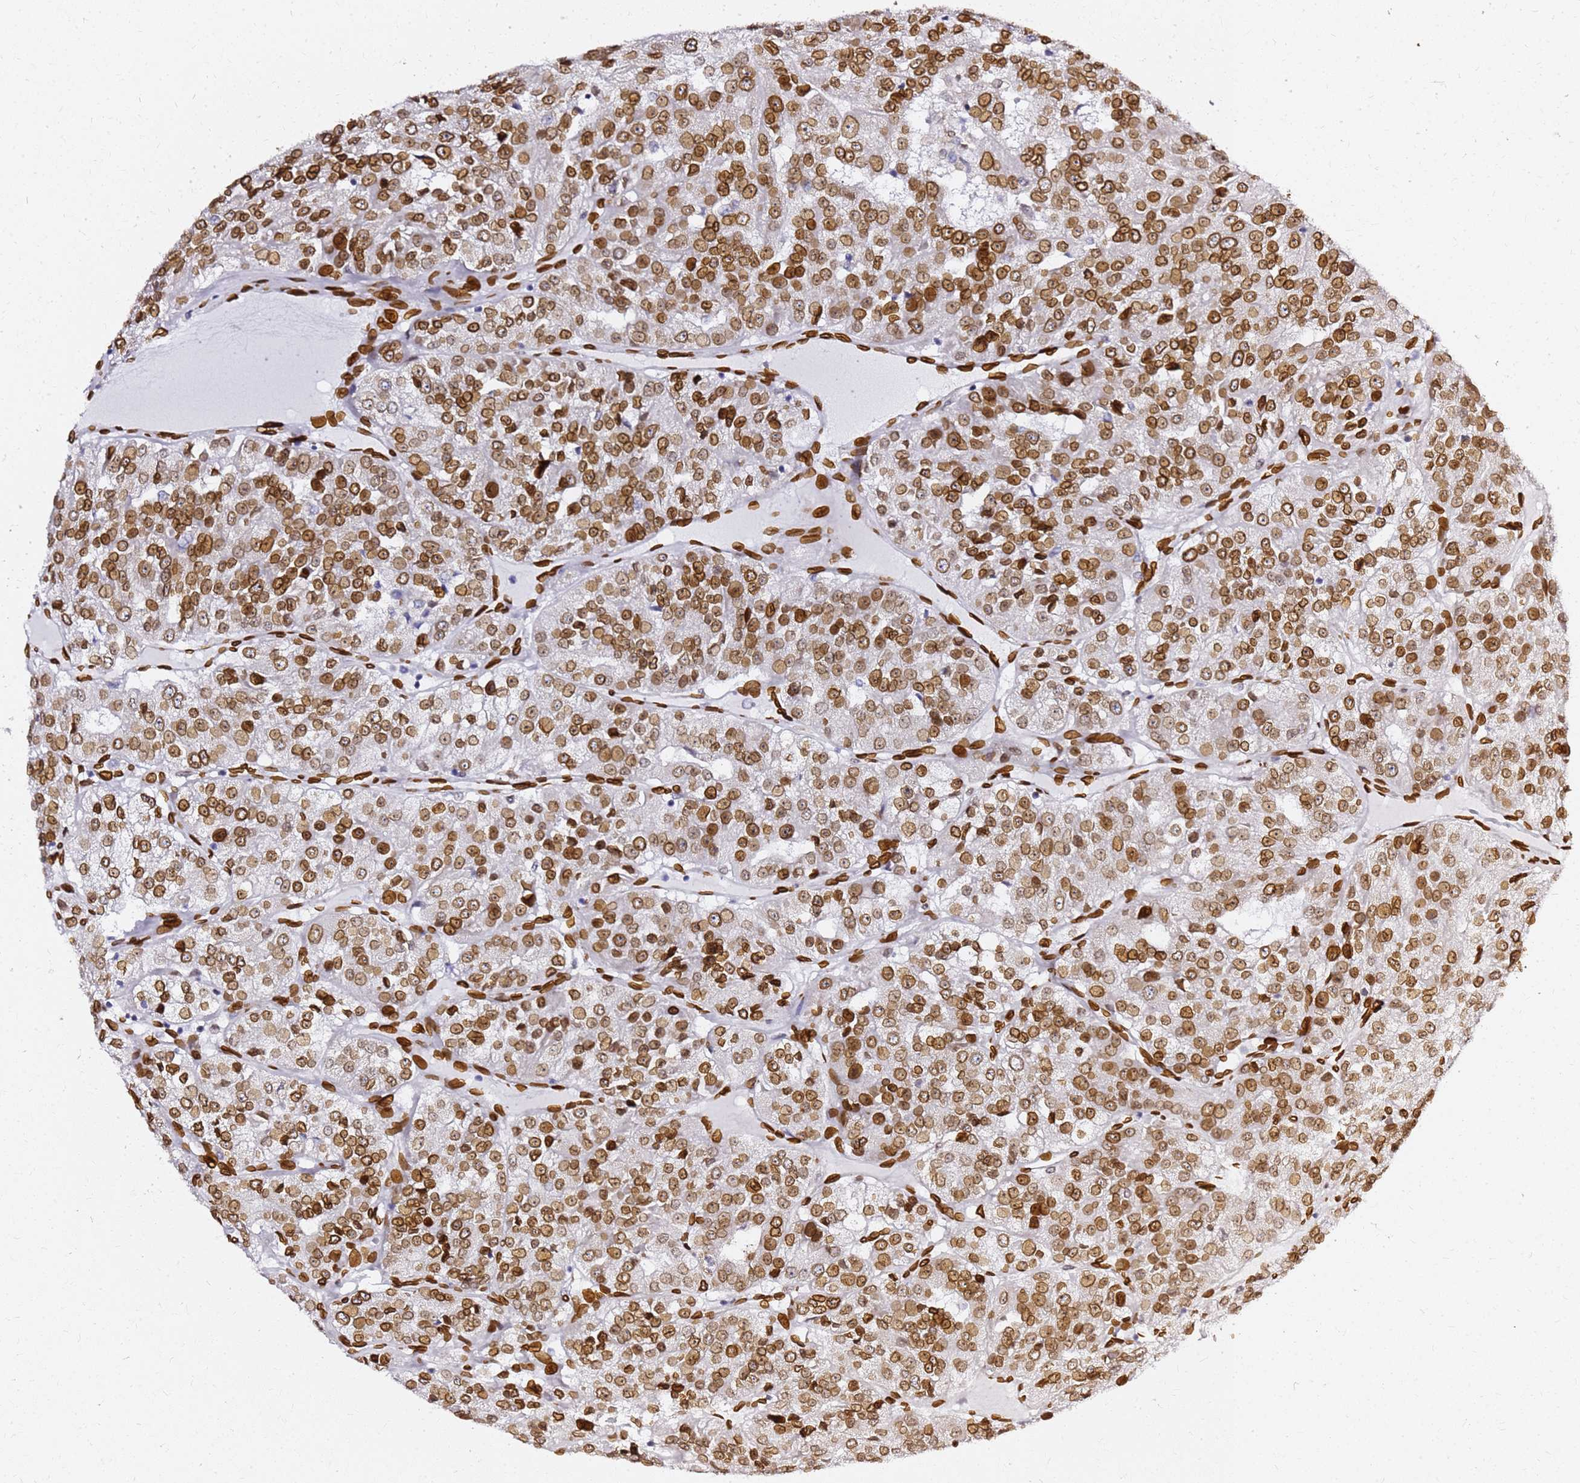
{"staining": {"intensity": "strong", "quantity": ">75%", "location": "cytoplasmic/membranous,nuclear"}, "tissue": "renal cancer", "cell_type": "Tumor cells", "image_type": "cancer", "snomed": [{"axis": "morphology", "description": "Adenocarcinoma, NOS"}, {"axis": "topography", "description": "Kidney"}], "caption": "Protein expression analysis of human renal adenocarcinoma reveals strong cytoplasmic/membranous and nuclear staining in approximately >75% of tumor cells.", "gene": "C6orf141", "patient": {"sex": "female", "age": 63}}